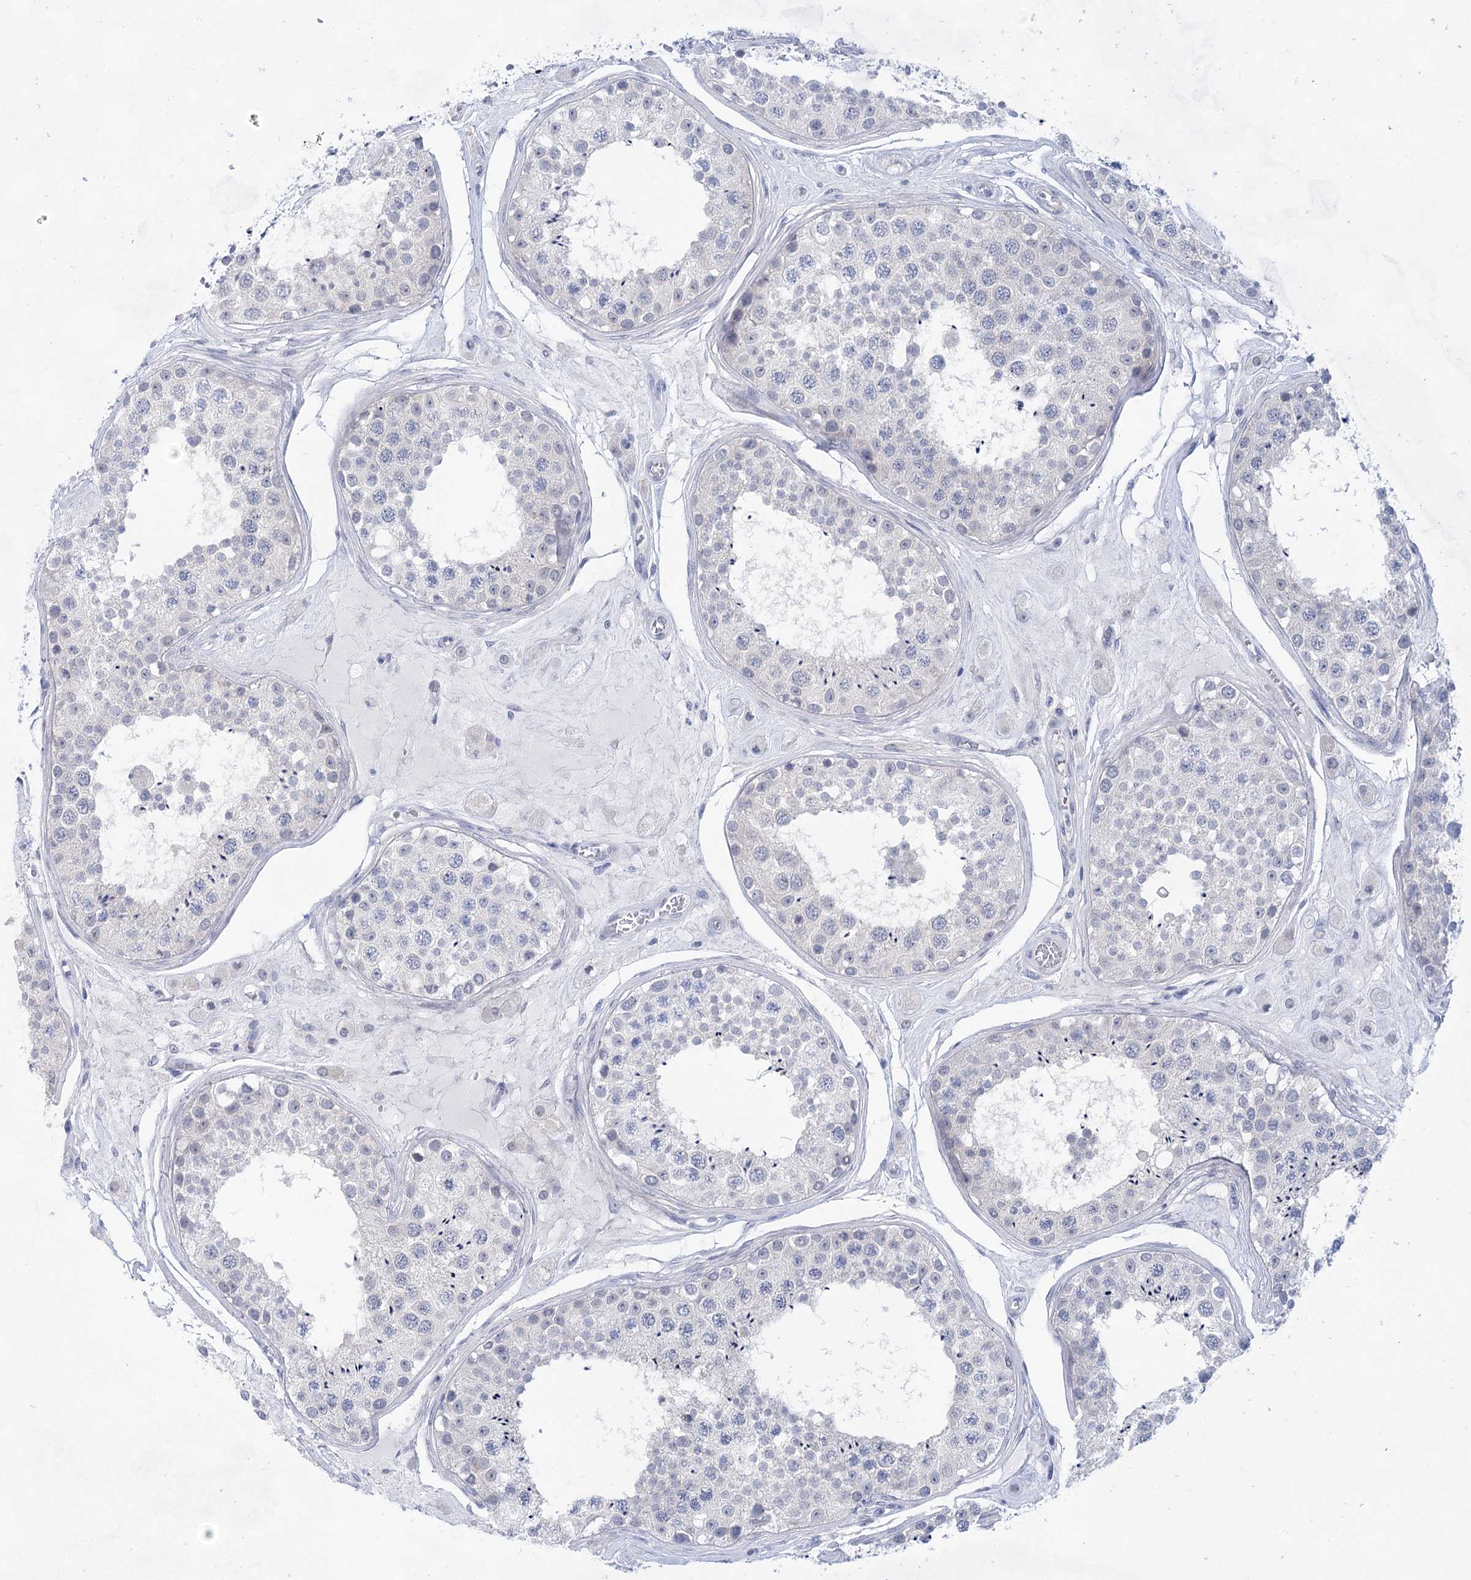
{"staining": {"intensity": "negative", "quantity": "none", "location": "none"}, "tissue": "testis", "cell_type": "Cells in seminiferous ducts", "image_type": "normal", "snomed": [{"axis": "morphology", "description": "Normal tissue, NOS"}, {"axis": "topography", "description": "Testis"}], "caption": "Human testis stained for a protein using immunohistochemistry (IHC) shows no staining in cells in seminiferous ducts.", "gene": "LALBA", "patient": {"sex": "male", "age": 25}}